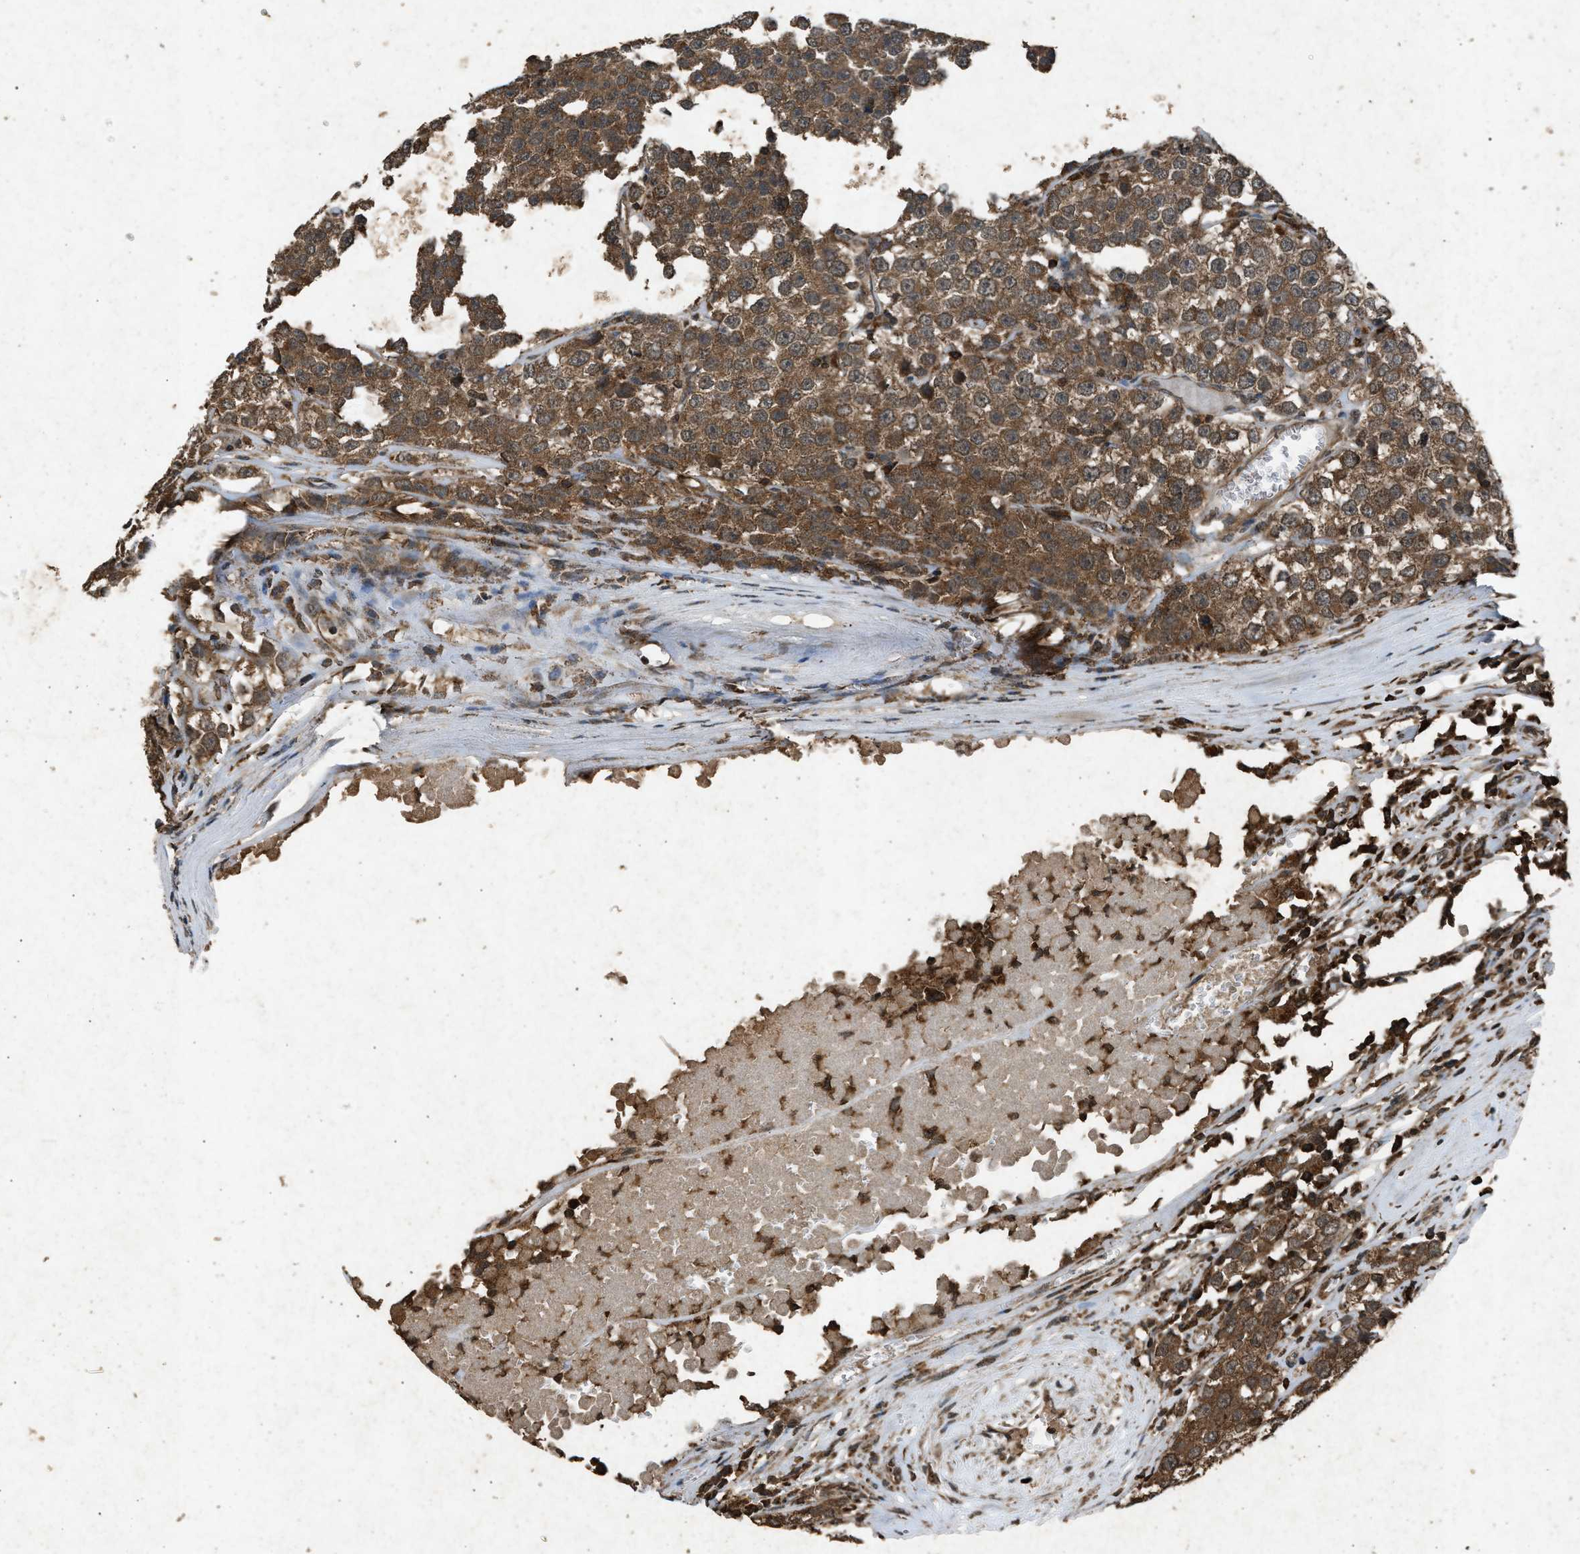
{"staining": {"intensity": "moderate", "quantity": ">75%", "location": "cytoplasmic/membranous"}, "tissue": "testis cancer", "cell_type": "Tumor cells", "image_type": "cancer", "snomed": [{"axis": "morphology", "description": "Seminoma, NOS"}, {"axis": "morphology", "description": "Carcinoma, Embryonal, NOS"}, {"axis": "topography", "description": "Testis"}], "caption": "This is an image of IHC staining of seminoma (testis), which shows moderate expression in the cytoplasmic/membranous of tumor cells.", "gene": "OAS1", "patient": {"sex": "male", "age": 52}}